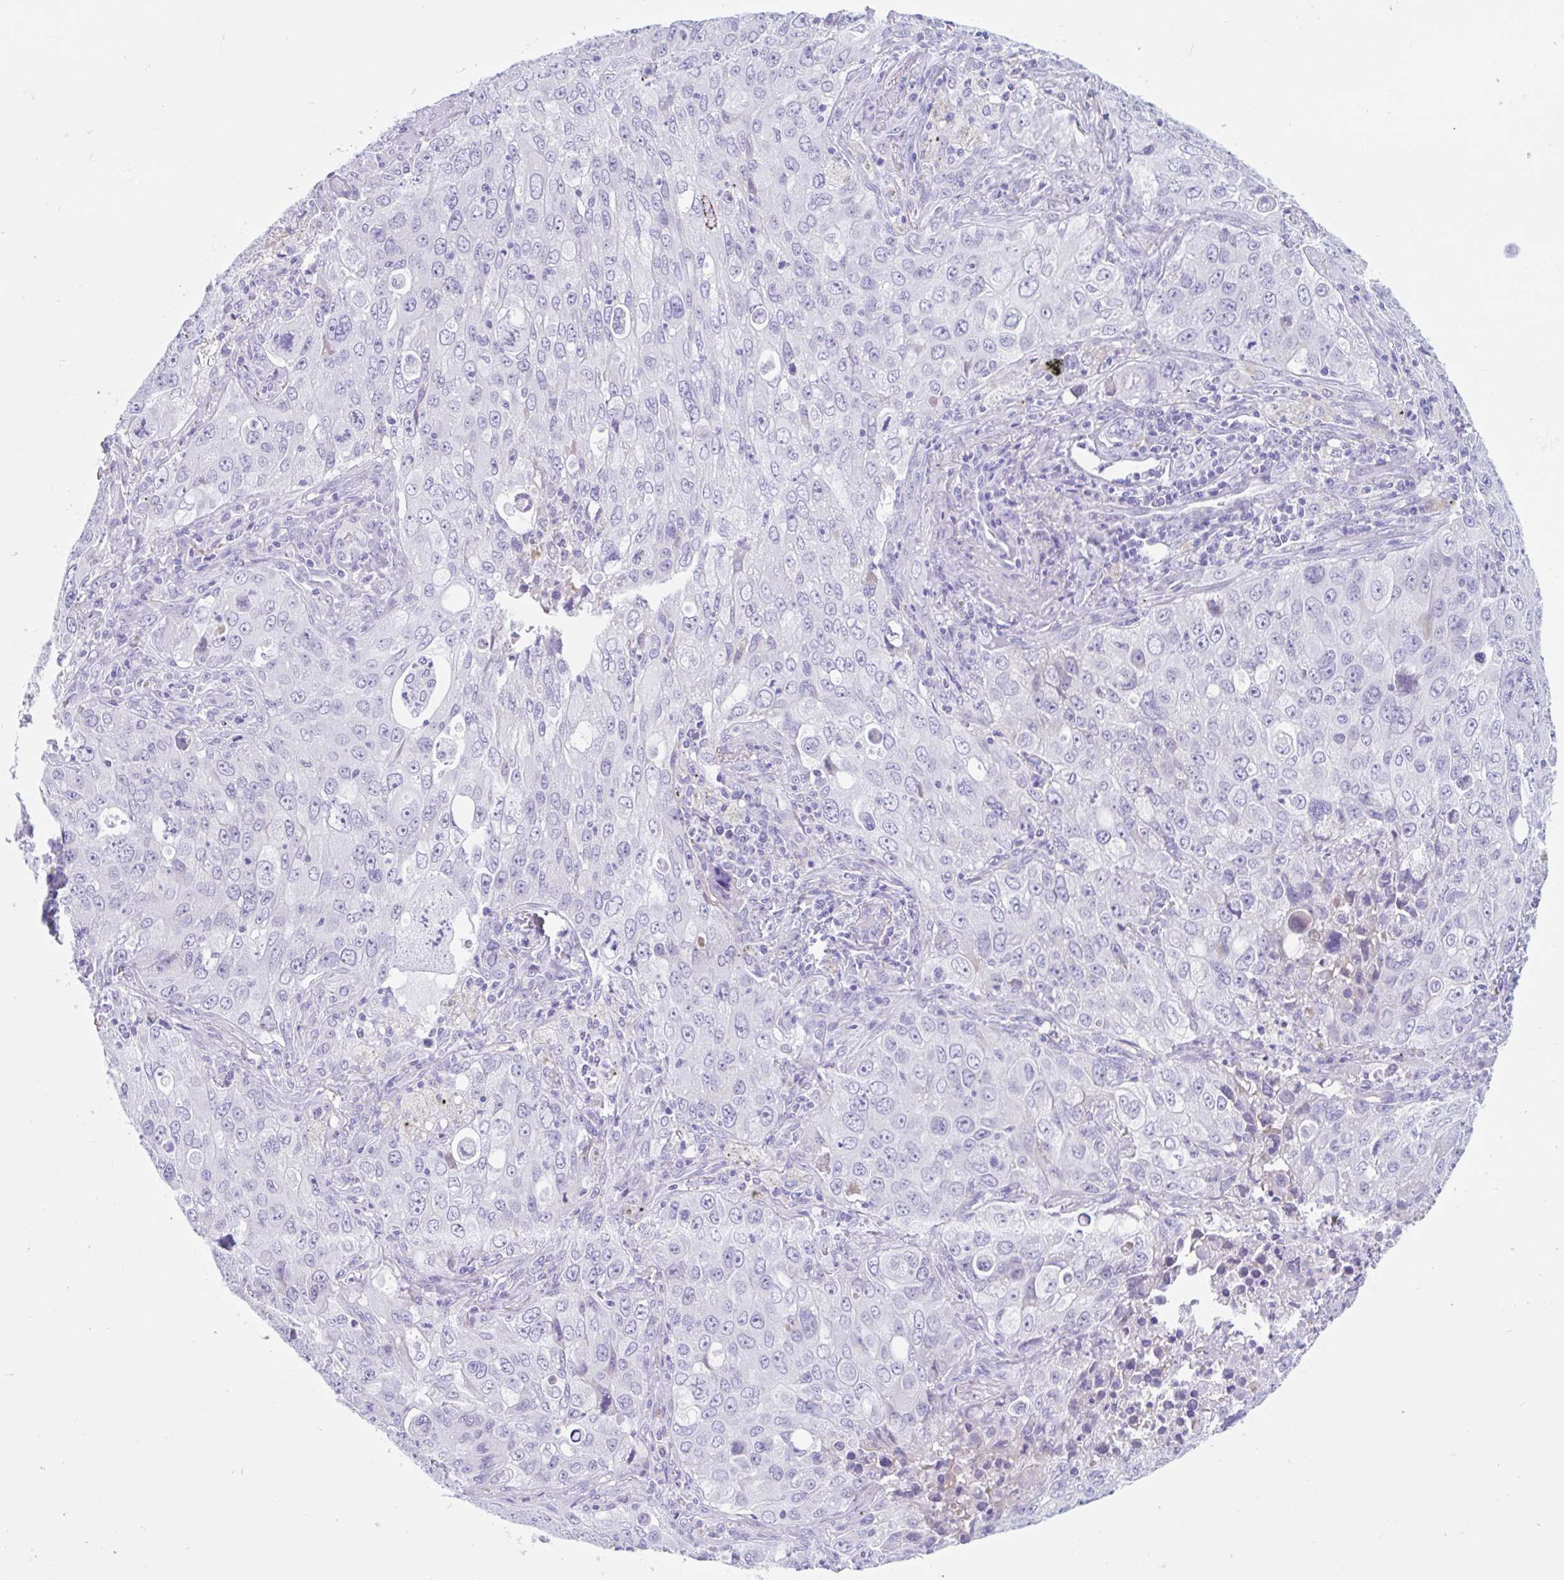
{"staining": {"intensity": "negative", "quantity": "none", "location": "none"}, "tissue": "lung cancer", "cell_type": "Tumor cells", "image_type": "cancer", "snomed": [{"axis": "morphology", "description": "Adenocarcinoma, NOS"}, {"axis": "morphology", "description": "Adenocarcinoma, metastatic, NOS"}, {"axis": "topography", "description": "Lymph node"}, {"axis": "topography", "description": "Lung"}], "caption": "There is no significant expression in tumor cells of lung adenocarcinoma. (DAB immunohistochemistry, high magnification).", "gene": "CPTP", "patient": {"sex": "female", "age": 42}}